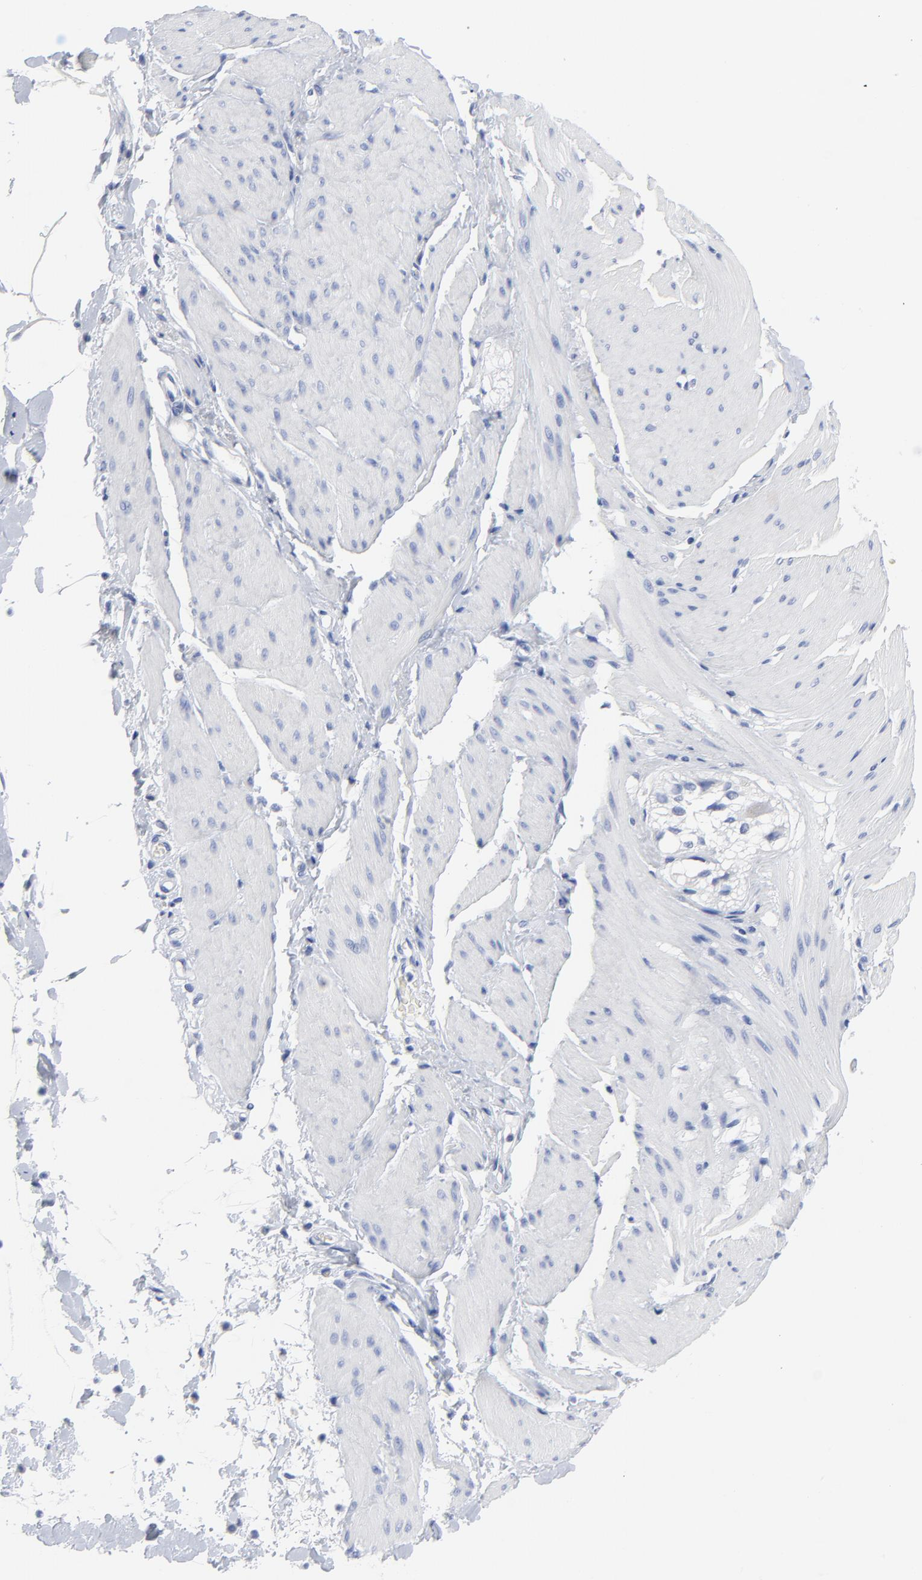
{"staining": {"intensity": "negative", "quantity": "none", "location": "none"}, "tissue": "smooth muscle", "cell_type": "Smooth muscle cells", "image_type": "normal", "snomed": [{"axis": "morphology", "description": "Normal tissue, NOS"}, {"axis": "topography", "description": "Smooth muscle"}, {"axis": "topography", "description": "Colon"}], "caption": "Immunohistochemistry histopathology image of normal smooth muscle: smooth muscle stained with DAB (3,3'-diaminobenzidine) demonstrates no significant protein expression in smooth muscle cells.", "gene": "STAT2", "patient": {"sex": "male", "age": 67}}